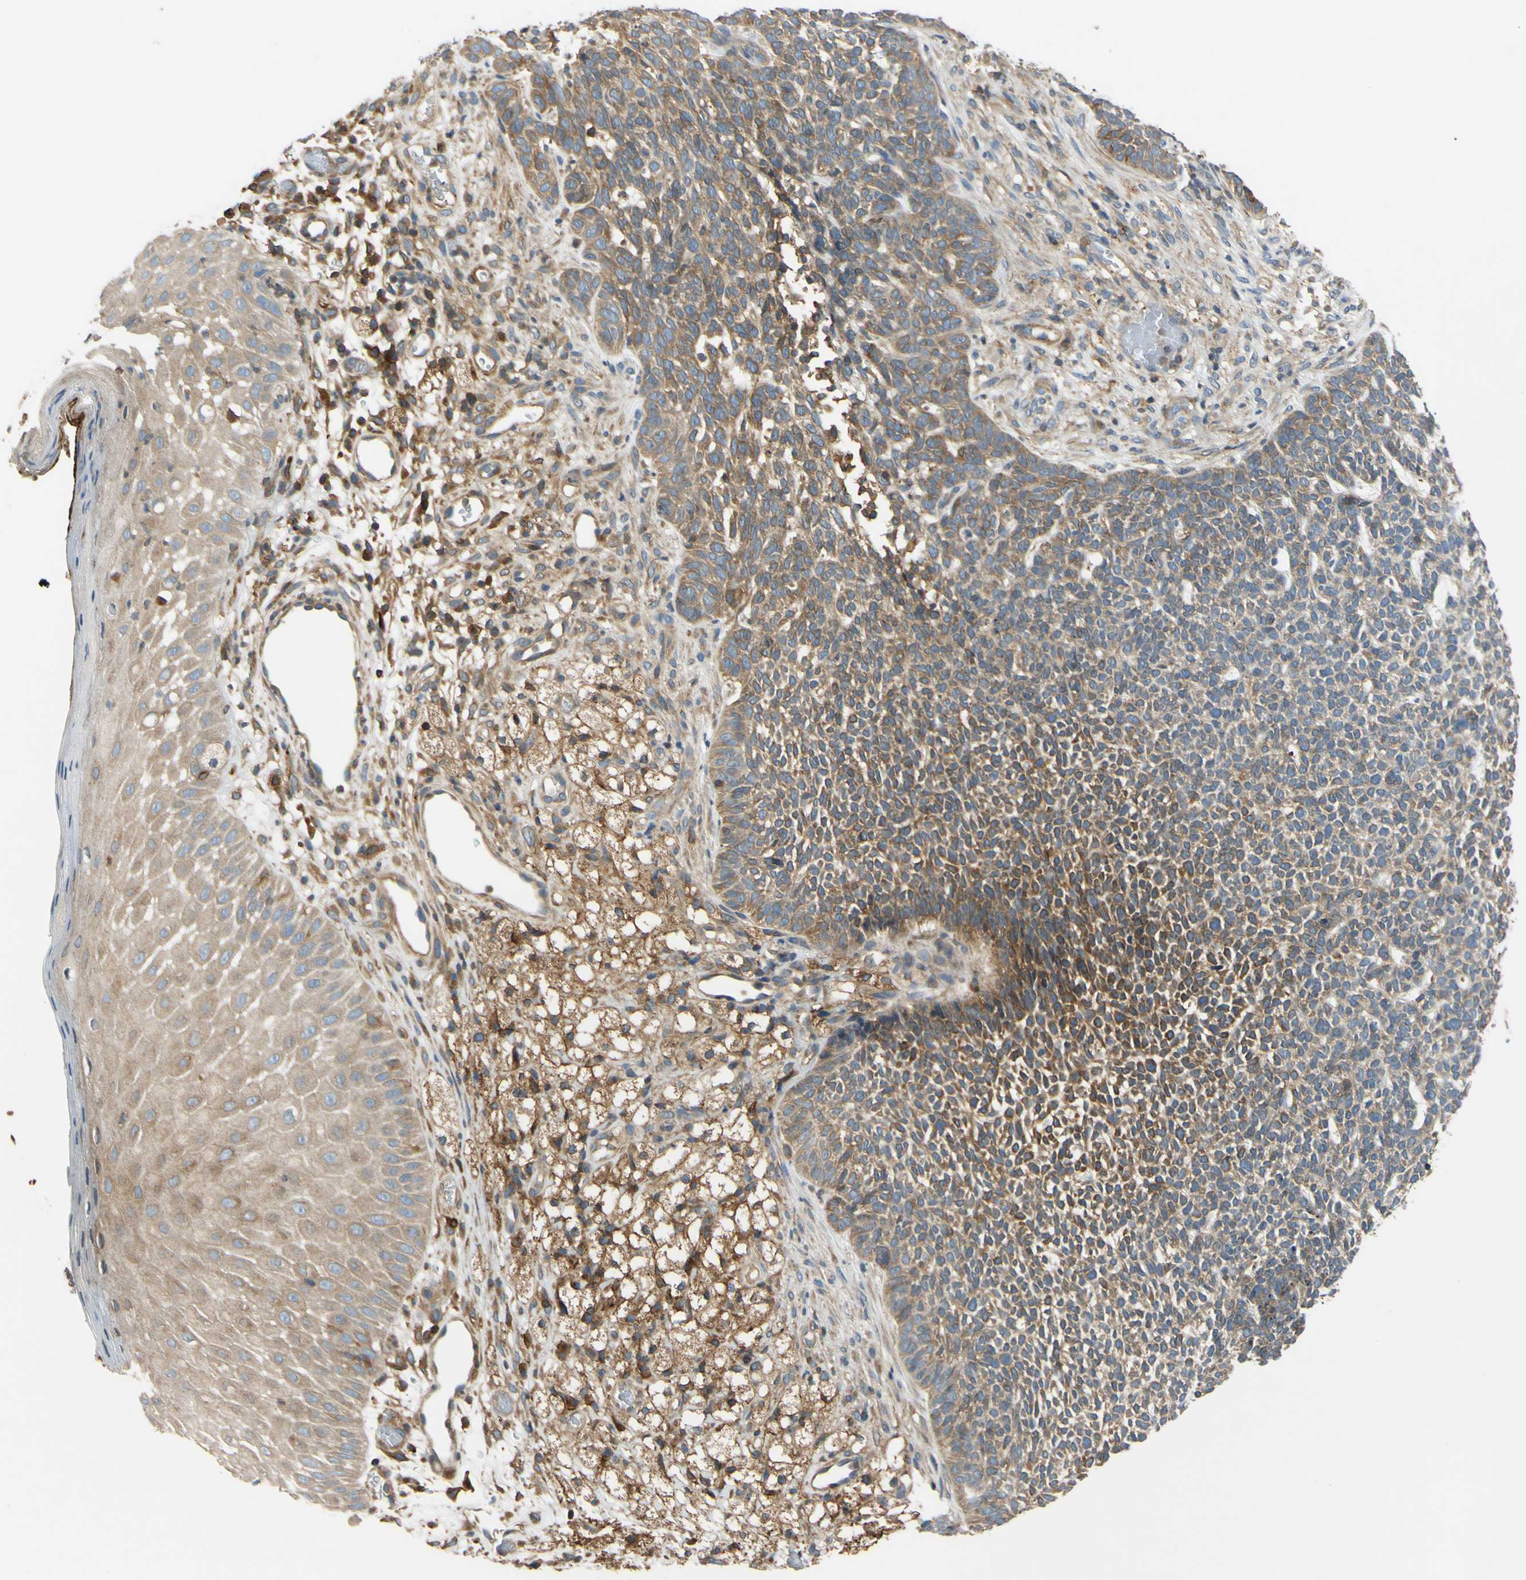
{"staining": {"intensity": "weak", "quantity": "25%-75%", "location": "cytoplasmic/membranous"}, "tissue": "skin cancer", "cell_type": "Tumor cells", "image_type": "cancer", "snomed": [{"axis": "morphology", "description": "Basal cell carcinoma"}, {"axis": "topography", "description": "Skin"}], "caption": "IHC (DAB) staining of skin cancer (basal cell carcinoma) demonstrates weak cytoplasmic/membranous protein expression in about 25%-75% of tumor cells.", "gene": "POR", "patient": {"sex": "female", "age": 84}}